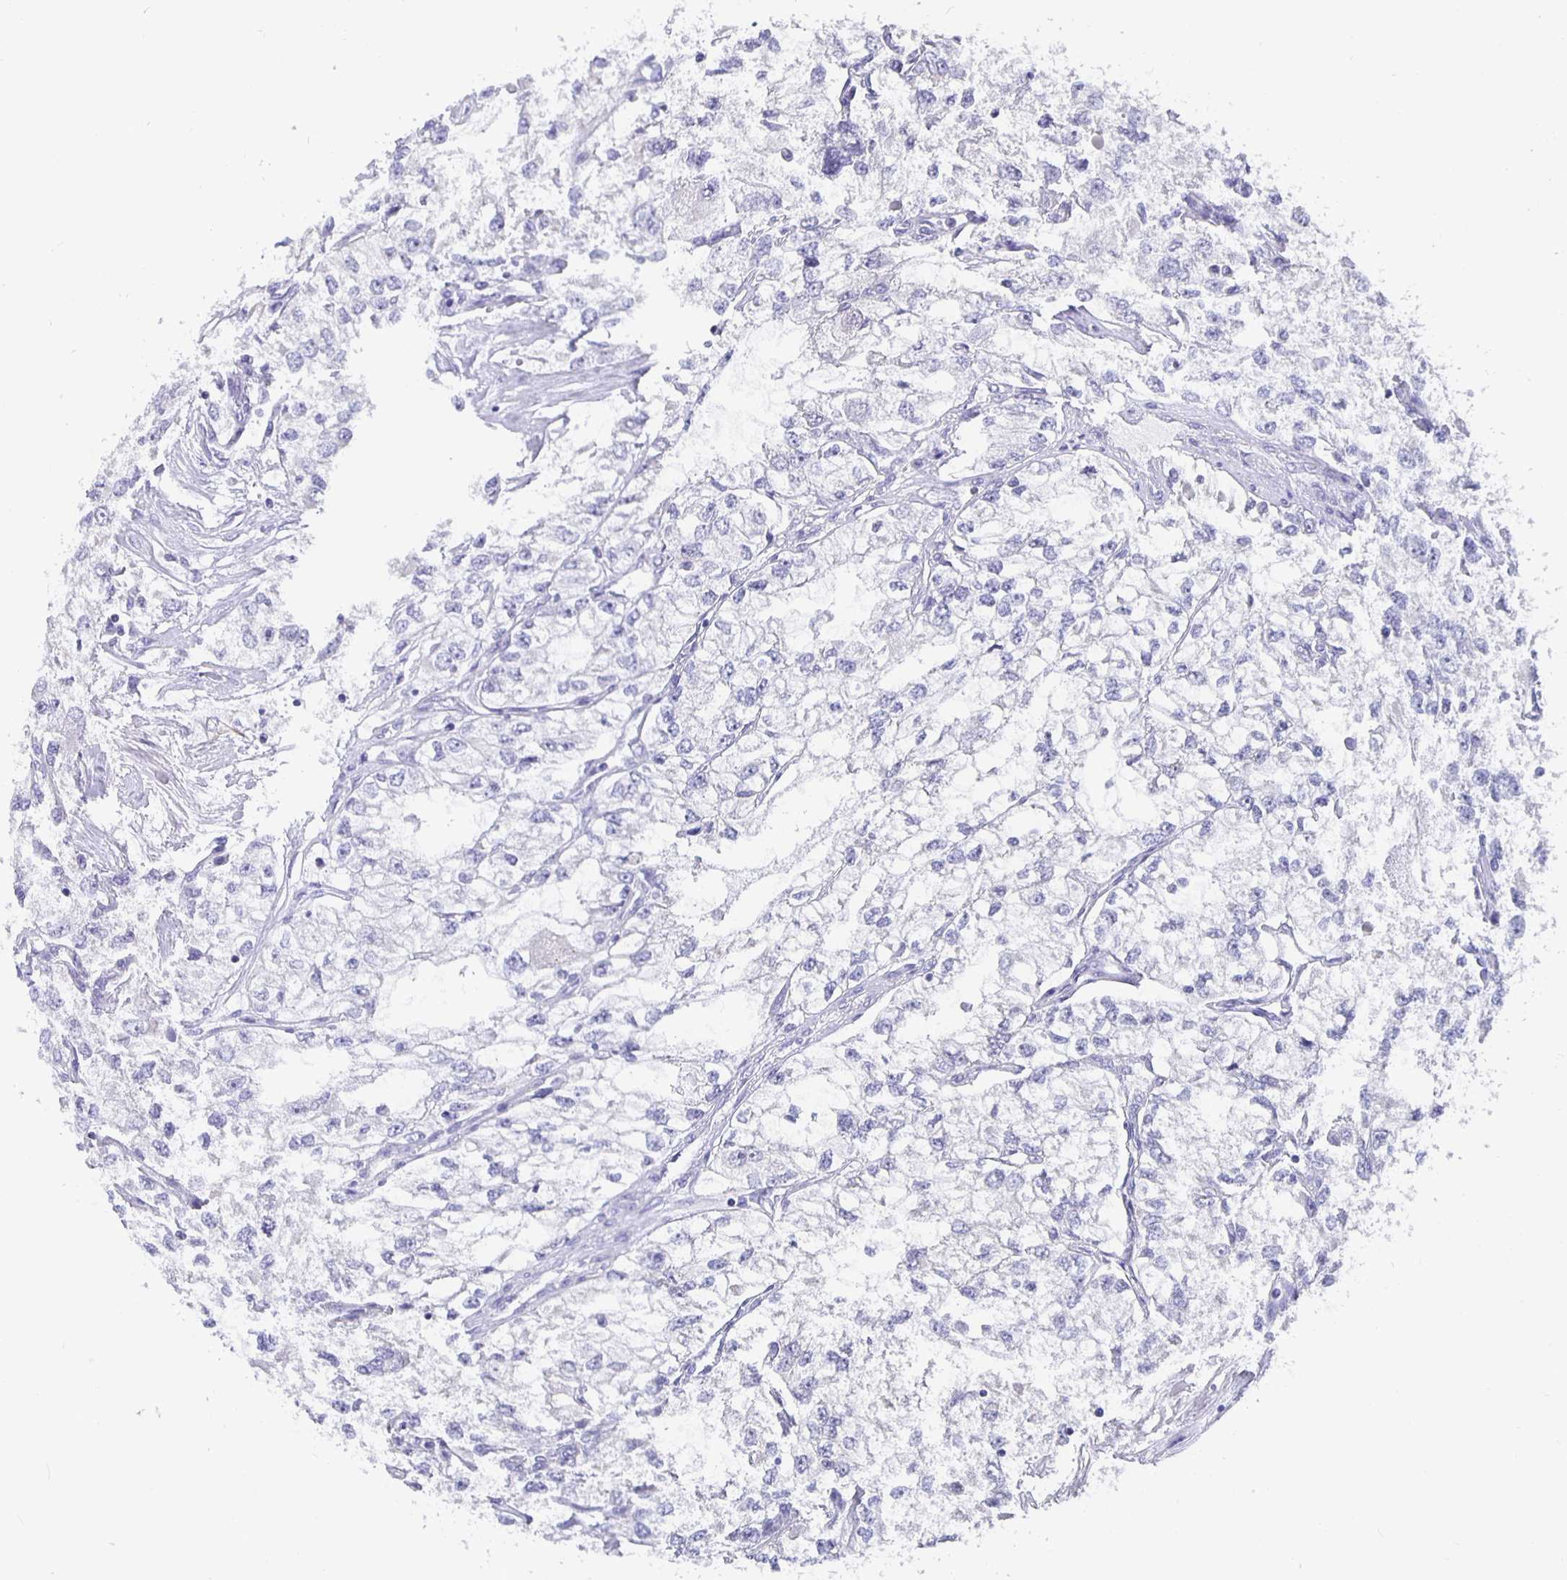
{"staining": {"intensity": "negative", "quantity": "none", "location": "none"}, "tissue": "renal cancer", "cell_type": "Tumor cells", "image_type": "cancer", "snomed": [{"axis": "morphology", "description": "Adenocarcinoma, NOS"}, {"axis": "topography", "description": "Kidney"}], "caption": "DAB immunohistochemical staining of renal adenocarcinoma displays no significant expression in tumor cells. (DAB IHC, high magnification).", "gene": "GPX4", "patient": {"sex": "female", "age": 59}}